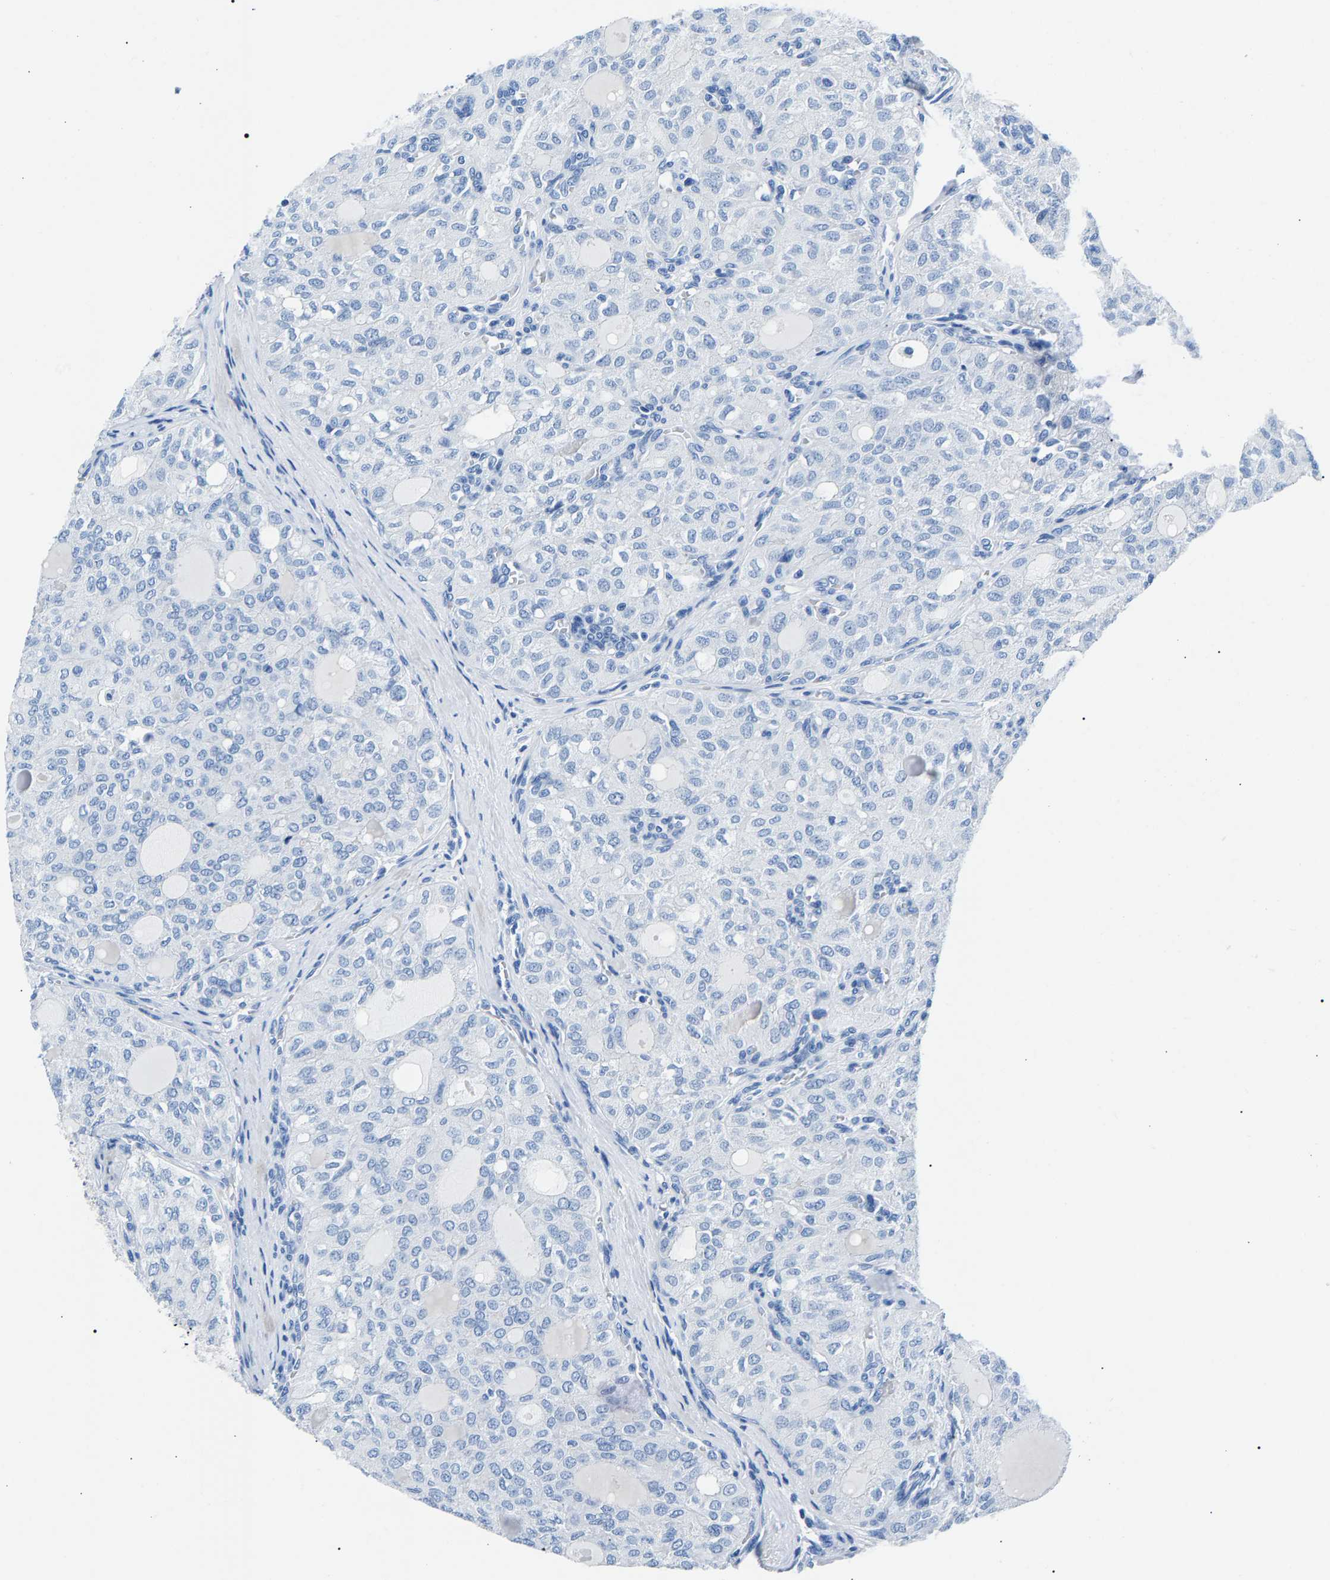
{"staining": {"intensity": "negative", "quantity": "none", "location": "none"}, "tissue": "thyroid cancer", "cell_type": "Tumor cells", "image_type": "cancer", "snomed": [{"axis": "morphology", "description": "Follicular adenoma carcinoma, NOS"}, {"axis": "topography", "description": "Thyroid gland"}], "caption": "An immunohistochemistry (IHC) micrograph of thyroid cancer (follicular adenoma carcinoma) is shown. There is no staining in tumor cells of thyroid cancer (follicular adenoma carcinoma). (DAB immunohistochemistry, high magnification).", "gene": "CPS1", "patient": {"sex": "male", "age": 75}}